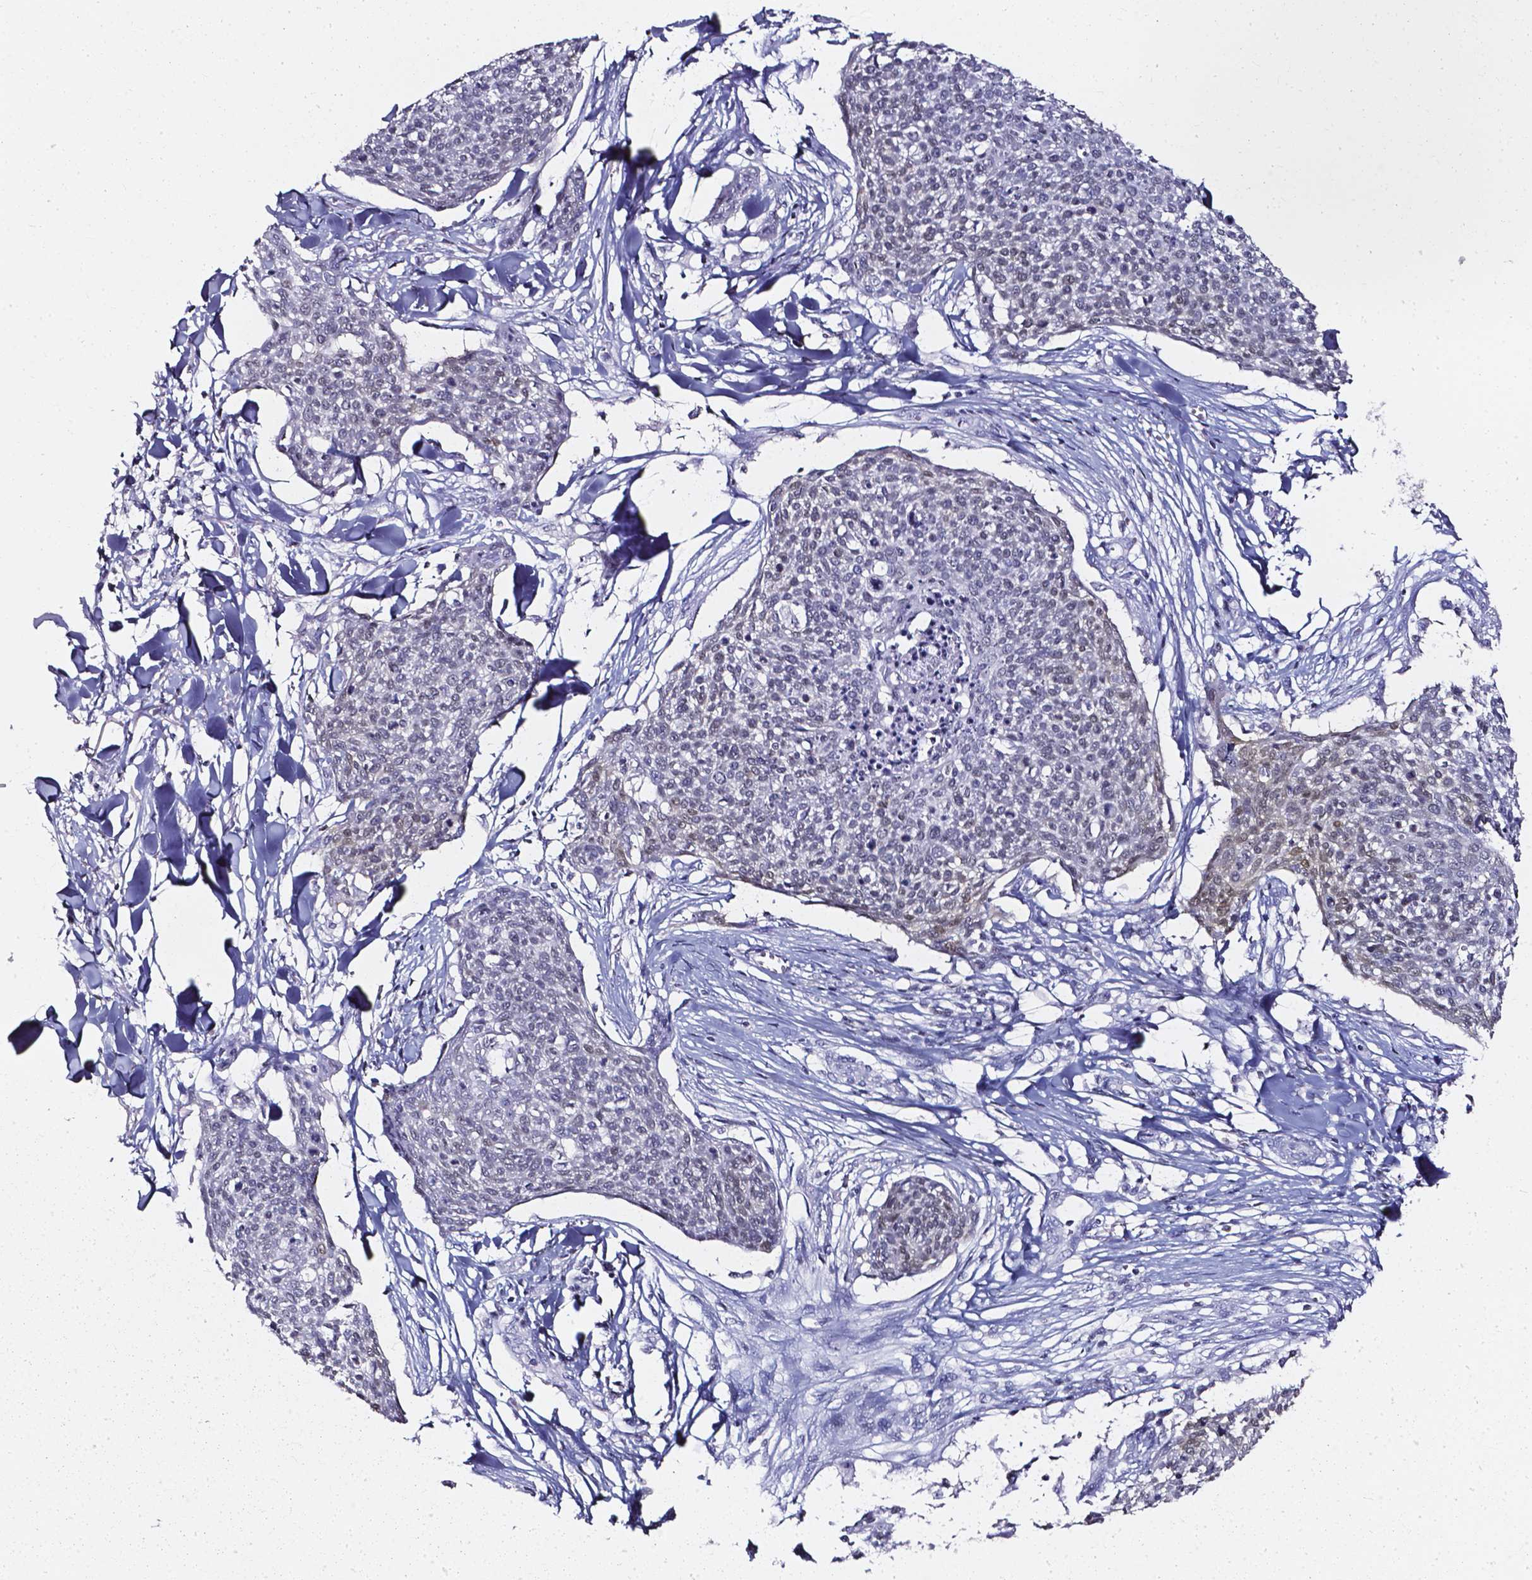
{"staining": {"intensity": "negative", "quantity": "none", "location": "none"}, "tissue": "skin cancer", "cell_type": "Tumor cells", "image_type": "cancer", "snomed": [{"axis": "morphology", "description": "Squamous cell carcinoma, NOS"}, {"axis": "topography", "description": "Skin"}, {"axis": "topography", "description": "Vulva"}], "caption": "High power microscopy photomicrograph of an immunohistochemistry image of skin cancer (squamous cell carcinoma), revealing no significant positivity in tumor cells.", "gene": "AKR1B10", "patient": {"sex": "female", "age": 75}}